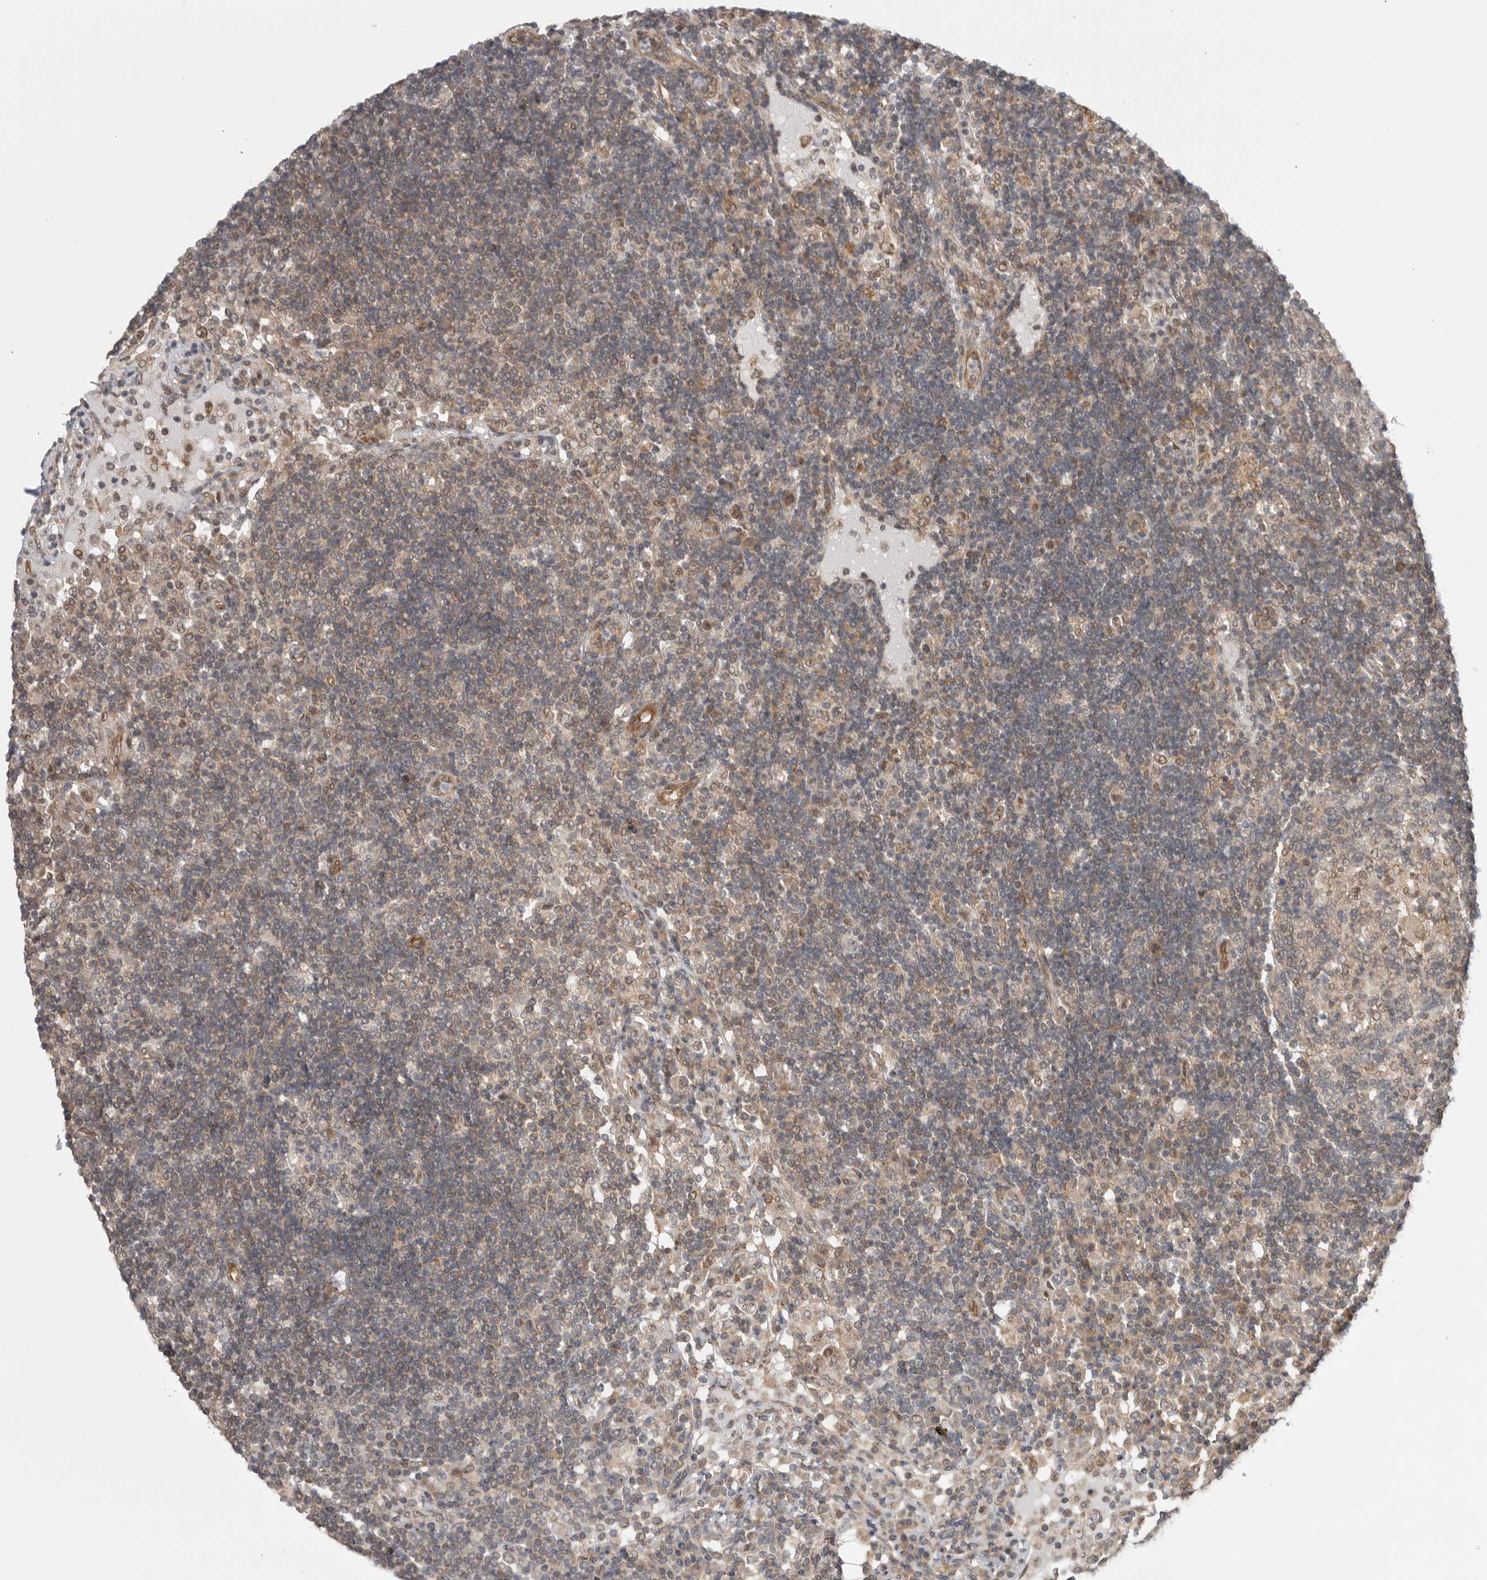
{"staining": {"intensity": "moderate", "quantity": "25%-75%", "location": "nuclear"}, "tissue": "lymph node", "cell_type": "Germinal center cells", "image_type": "normal", "snomed": [{"axis": "morphology", "description": "Normal tissue, NOS"}, {"axis": "topography", "description": "Lymph node"}], "caption": "The photomicrograph reveals a brown stain indicating the presence of a protein in the nuclear of germinal center cells in lymph node. (DAB (3,3'-diaminobenzidine) = brown stain, brightfield microscopy at high magnification).", "gene": "VPS50", "patient": {"sex": "female", "age": 53}}